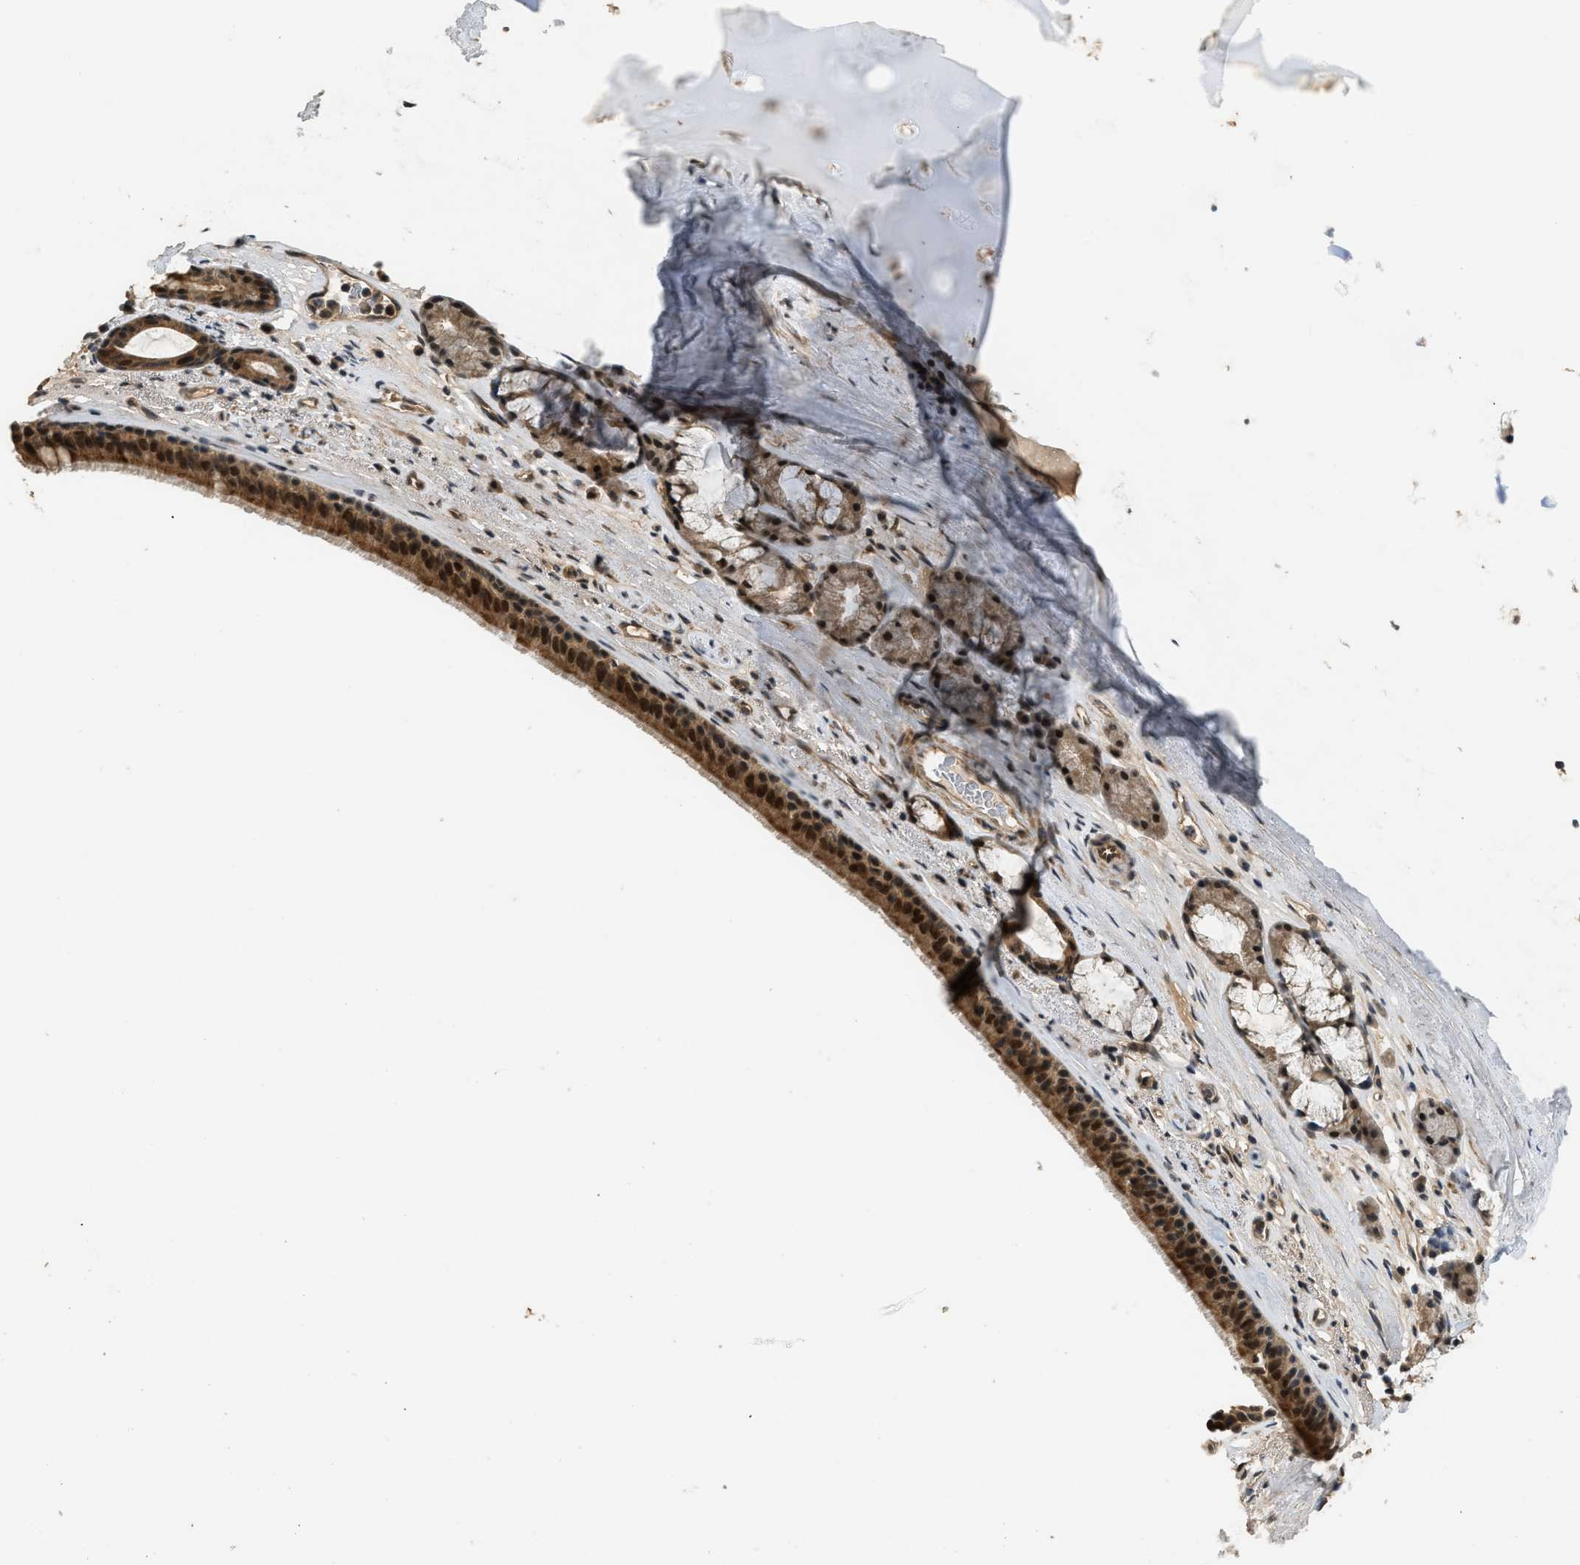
{"staining": {"intensity": "strong", "quantity": ">75%", "location": "cytoplasmic/membranous,nuclear"}, "tissue": "bronchus", "cell_type": "Respiratory epithelial cells", "image_type": "normal", "snomed": [{"axis": "morphology", "description": "Normal tissue, NOS"}, {"axis": "topography", "description": "Cartilage tissue"}], "caption": "Immunohistochemistry photomicrograph of benign human bronchus stained for a protein (brown), which reveals high levels of strong cytoplasmic/membranous,nuclear expression in approximately >75% of respiratory epithelial cells.", "gene": "GET1", "patient": {"sex": "female", "age": 63}}